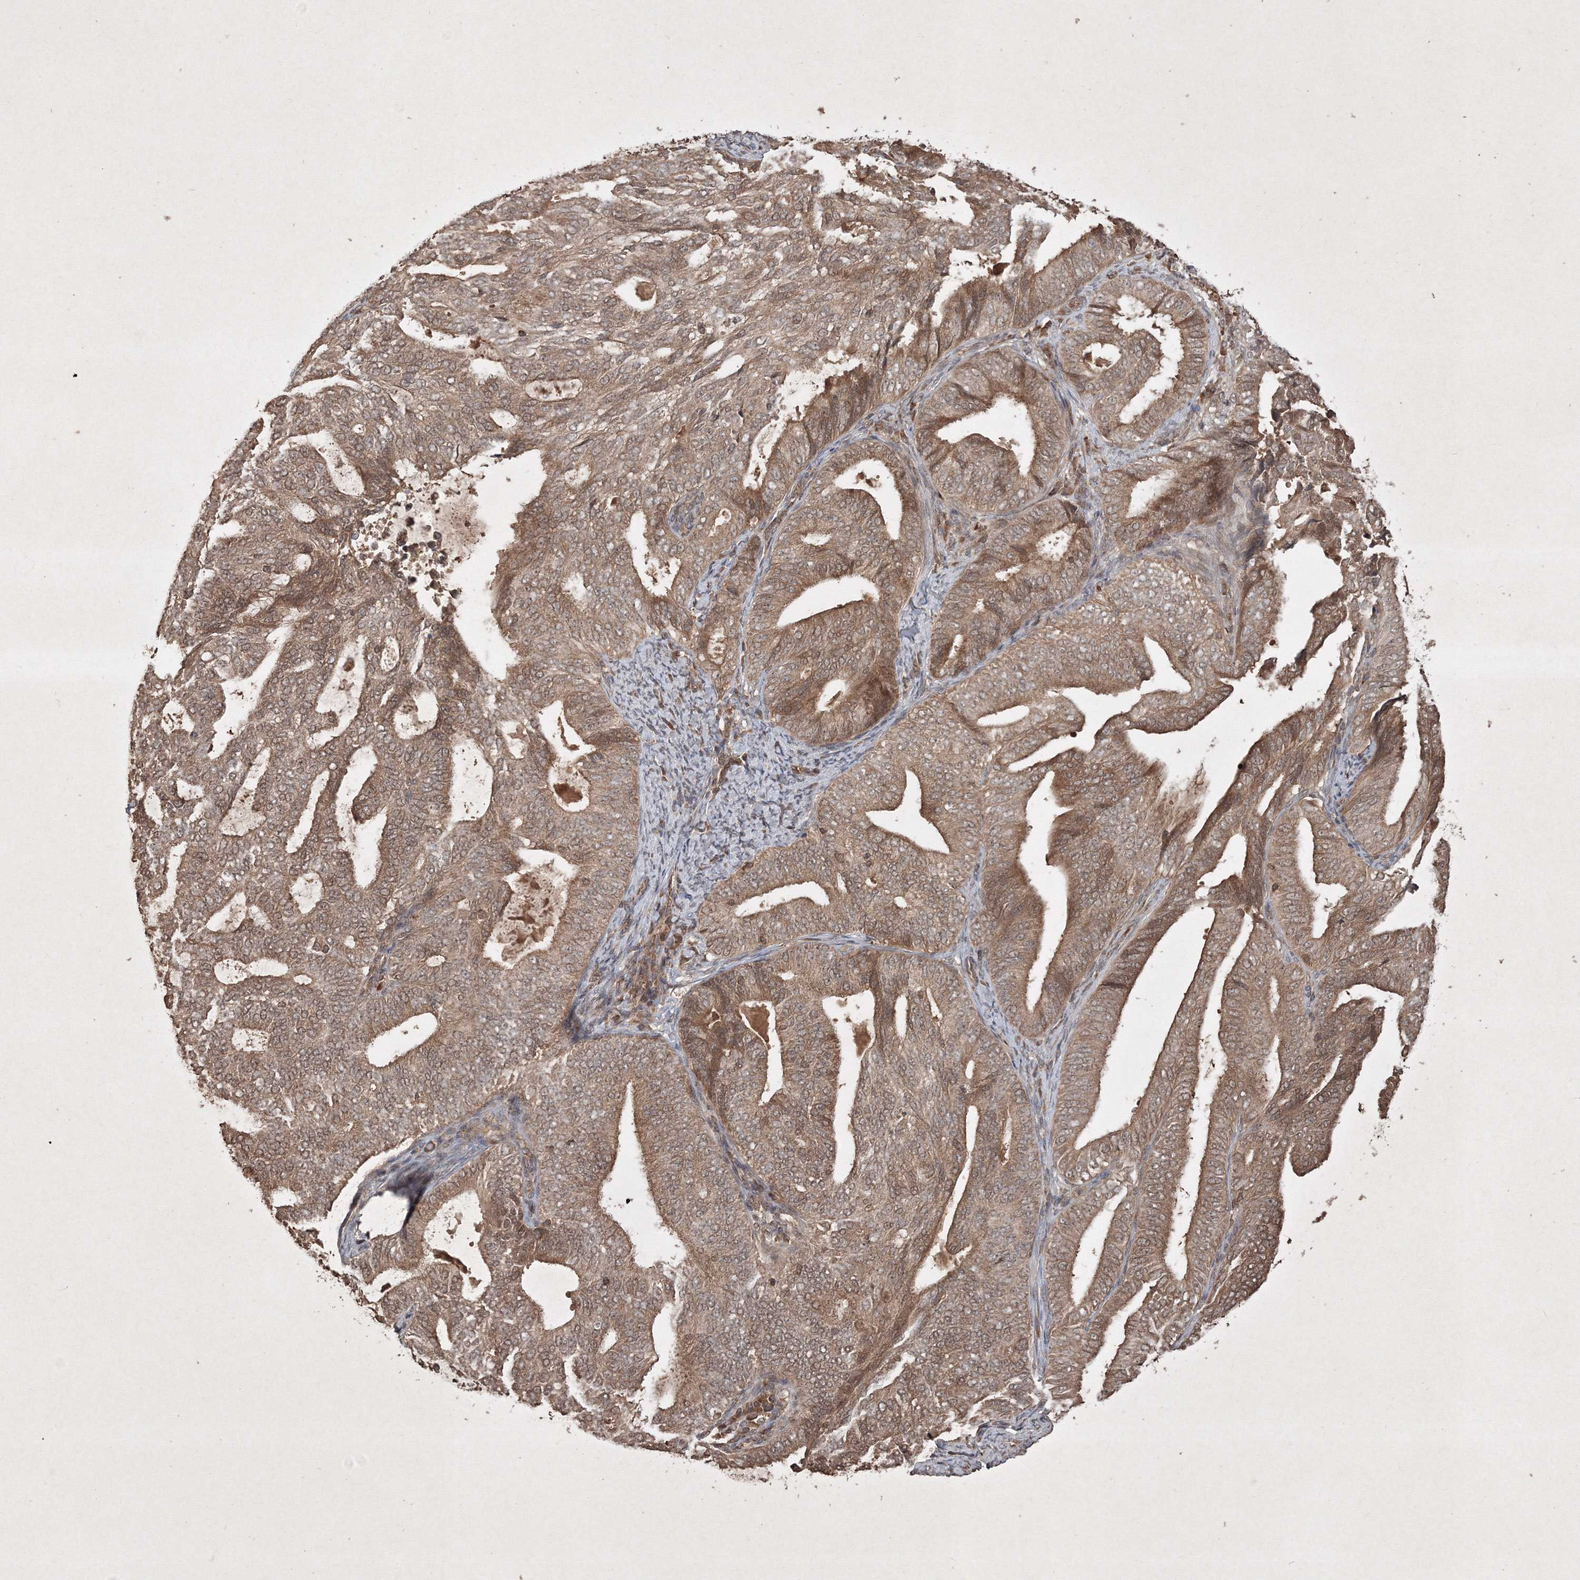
{"staining": {"intensity": "moderate", "quantity": ">75%", "location": "cytoplasmic/membranous,nuclear"}, "tissue": "endometrial cancer", "cell_type": "Tumor cells", "image_type": "cancer", "snomed": [{"axis": "morphology", "description": "Adenocarcinoma, NOS"}, {"axis": "topography", "description": "Endometrium"}], "caption": "Protein staining of endometrial cancer (adenocarcinoma) tissue exhibits moderate cytoplasmic/membranous and nuclear staining in about >75% of tumor cells.", "gene": "PELI3", "patient": {"sex": "female", "age": 58}}